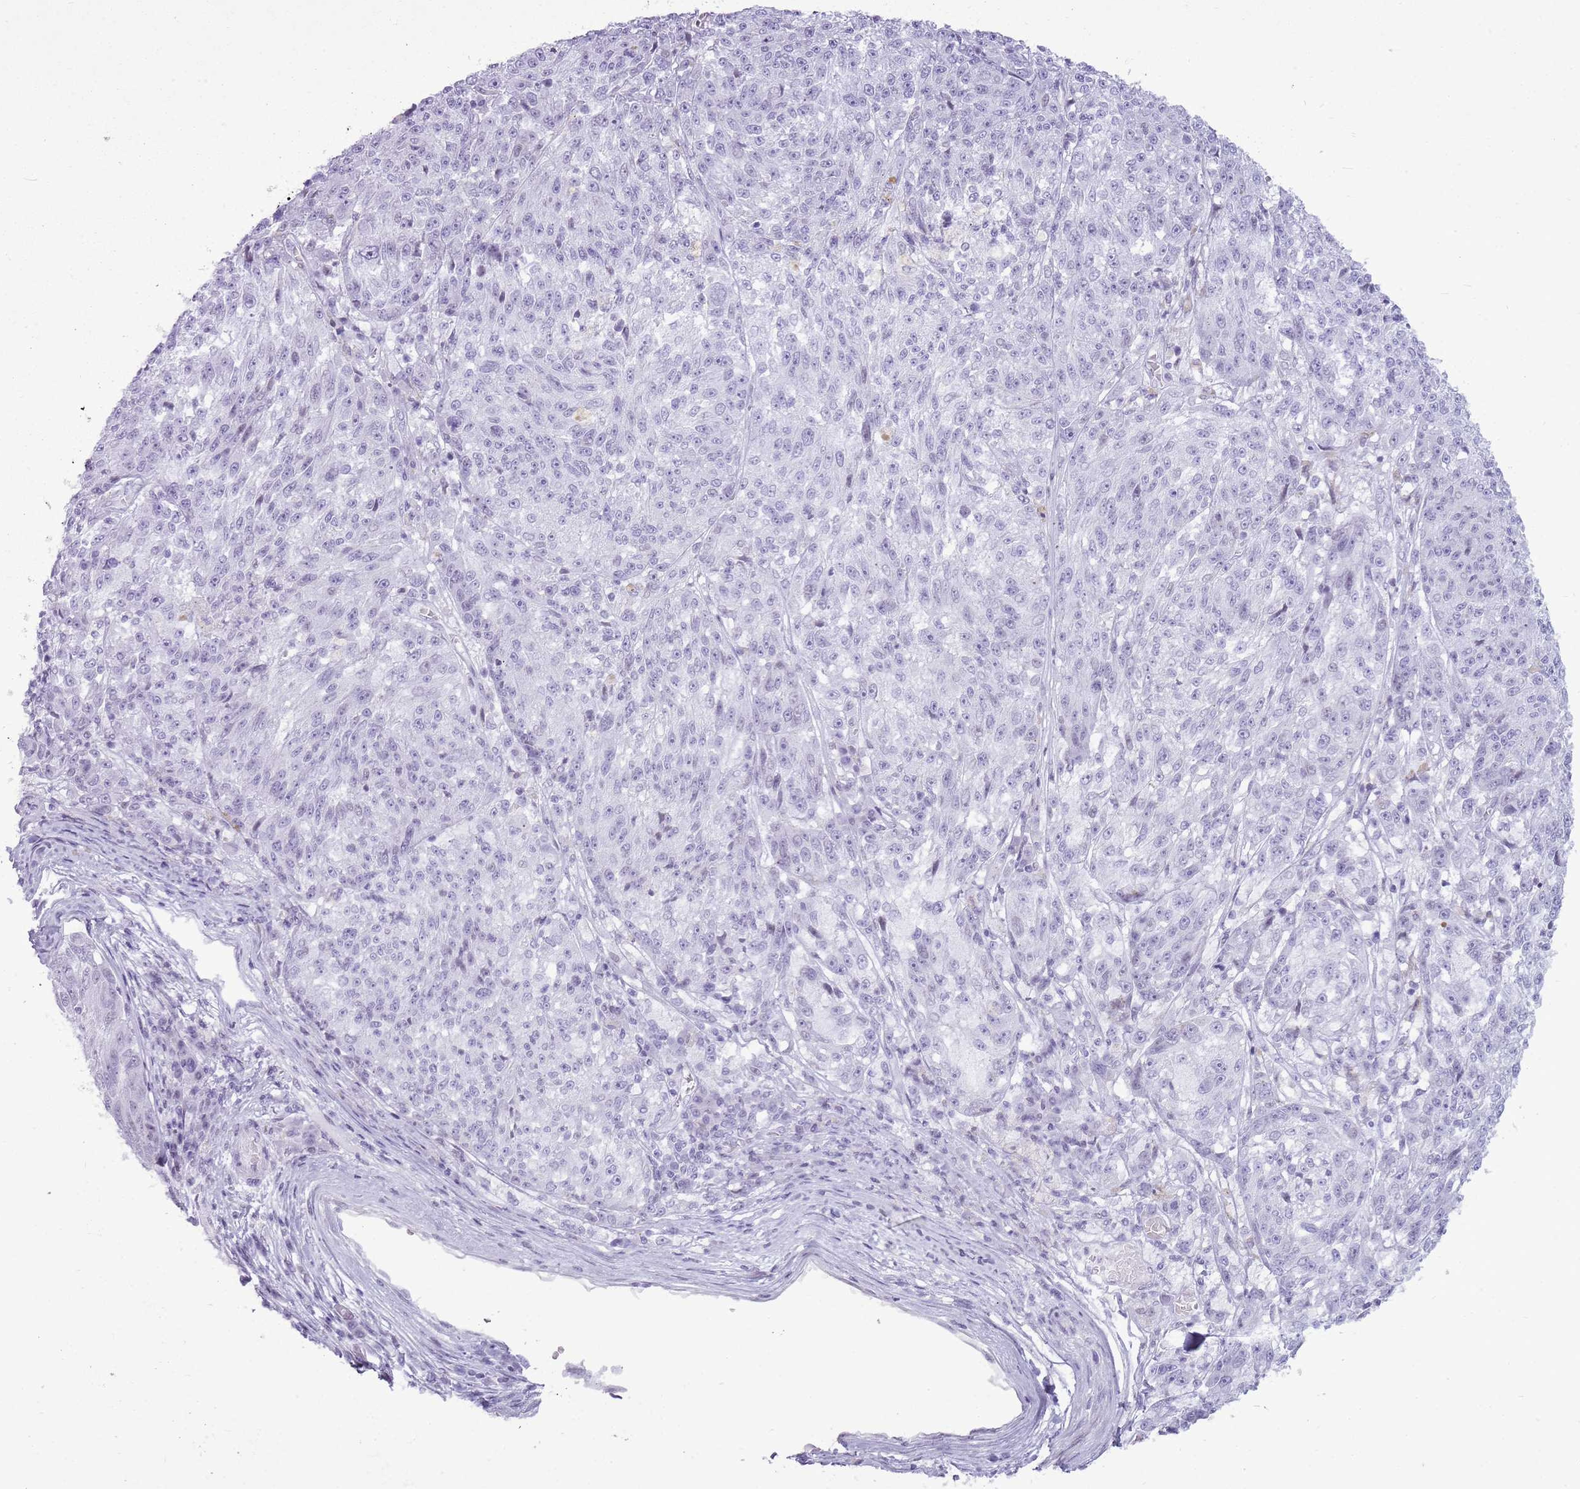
{"staining": {"intensity": "negative", "quantity": "none", "location": "none"}, "tissue": "melanoma", "cell_type": "Tumor cells", "image_type": "cancer", "snomed": [{"axis": "morphology", "description": "Malignant melanoma, NOS"}, {"axis": "topography", "description": "Skin"}], "caption": "Melanoma was stained to show a protein in brown. There is no significant positivity in tumor cells.", "gene": "ASIP", "patient": {"sex": "male", "age": 53}}